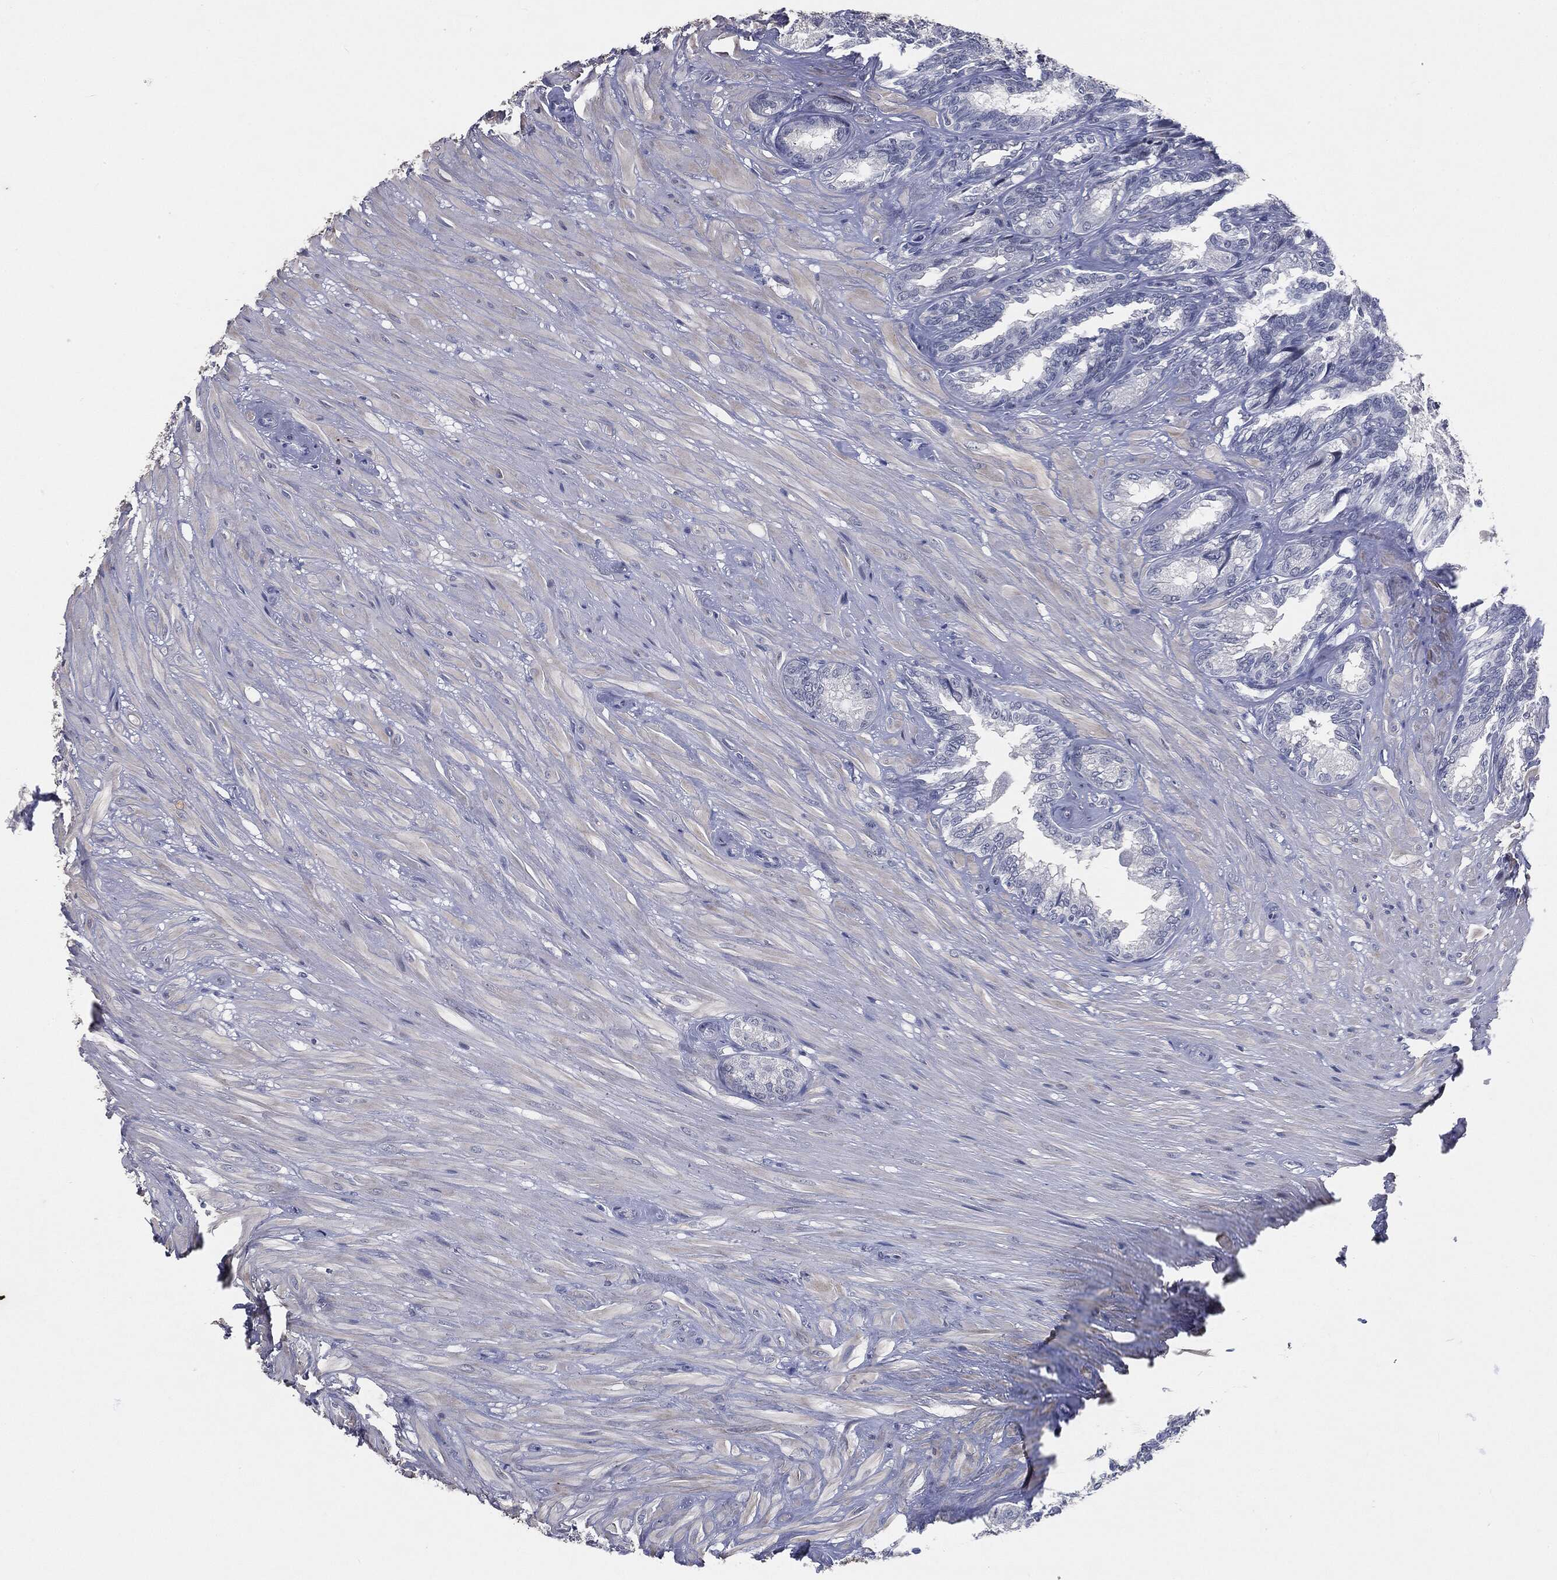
{"staining": {"intensity": "negative", "quantity": "none", "location": "none"}, "tissue": "seminal vesicle", "cell_type": "Glandular cells", "image_type": "normal", "snomed": [{"axis": "morphology", "description": "Normal tissue, NOS"}, {"axis": "topography", "description": "Seminal veicle"}], "caption": "Immunohistochemistry micrograph of unremarkable seminal vesicle: seminal vesicle stained with DAB displays no significant protein positivity in glandular cells. (Brightfield microscopy of DAB (3,3'-diaminobenzidine) IHC at high magnification).", "gene": "SLC2A2", "patient": {"sex": "male", "age": 68}}